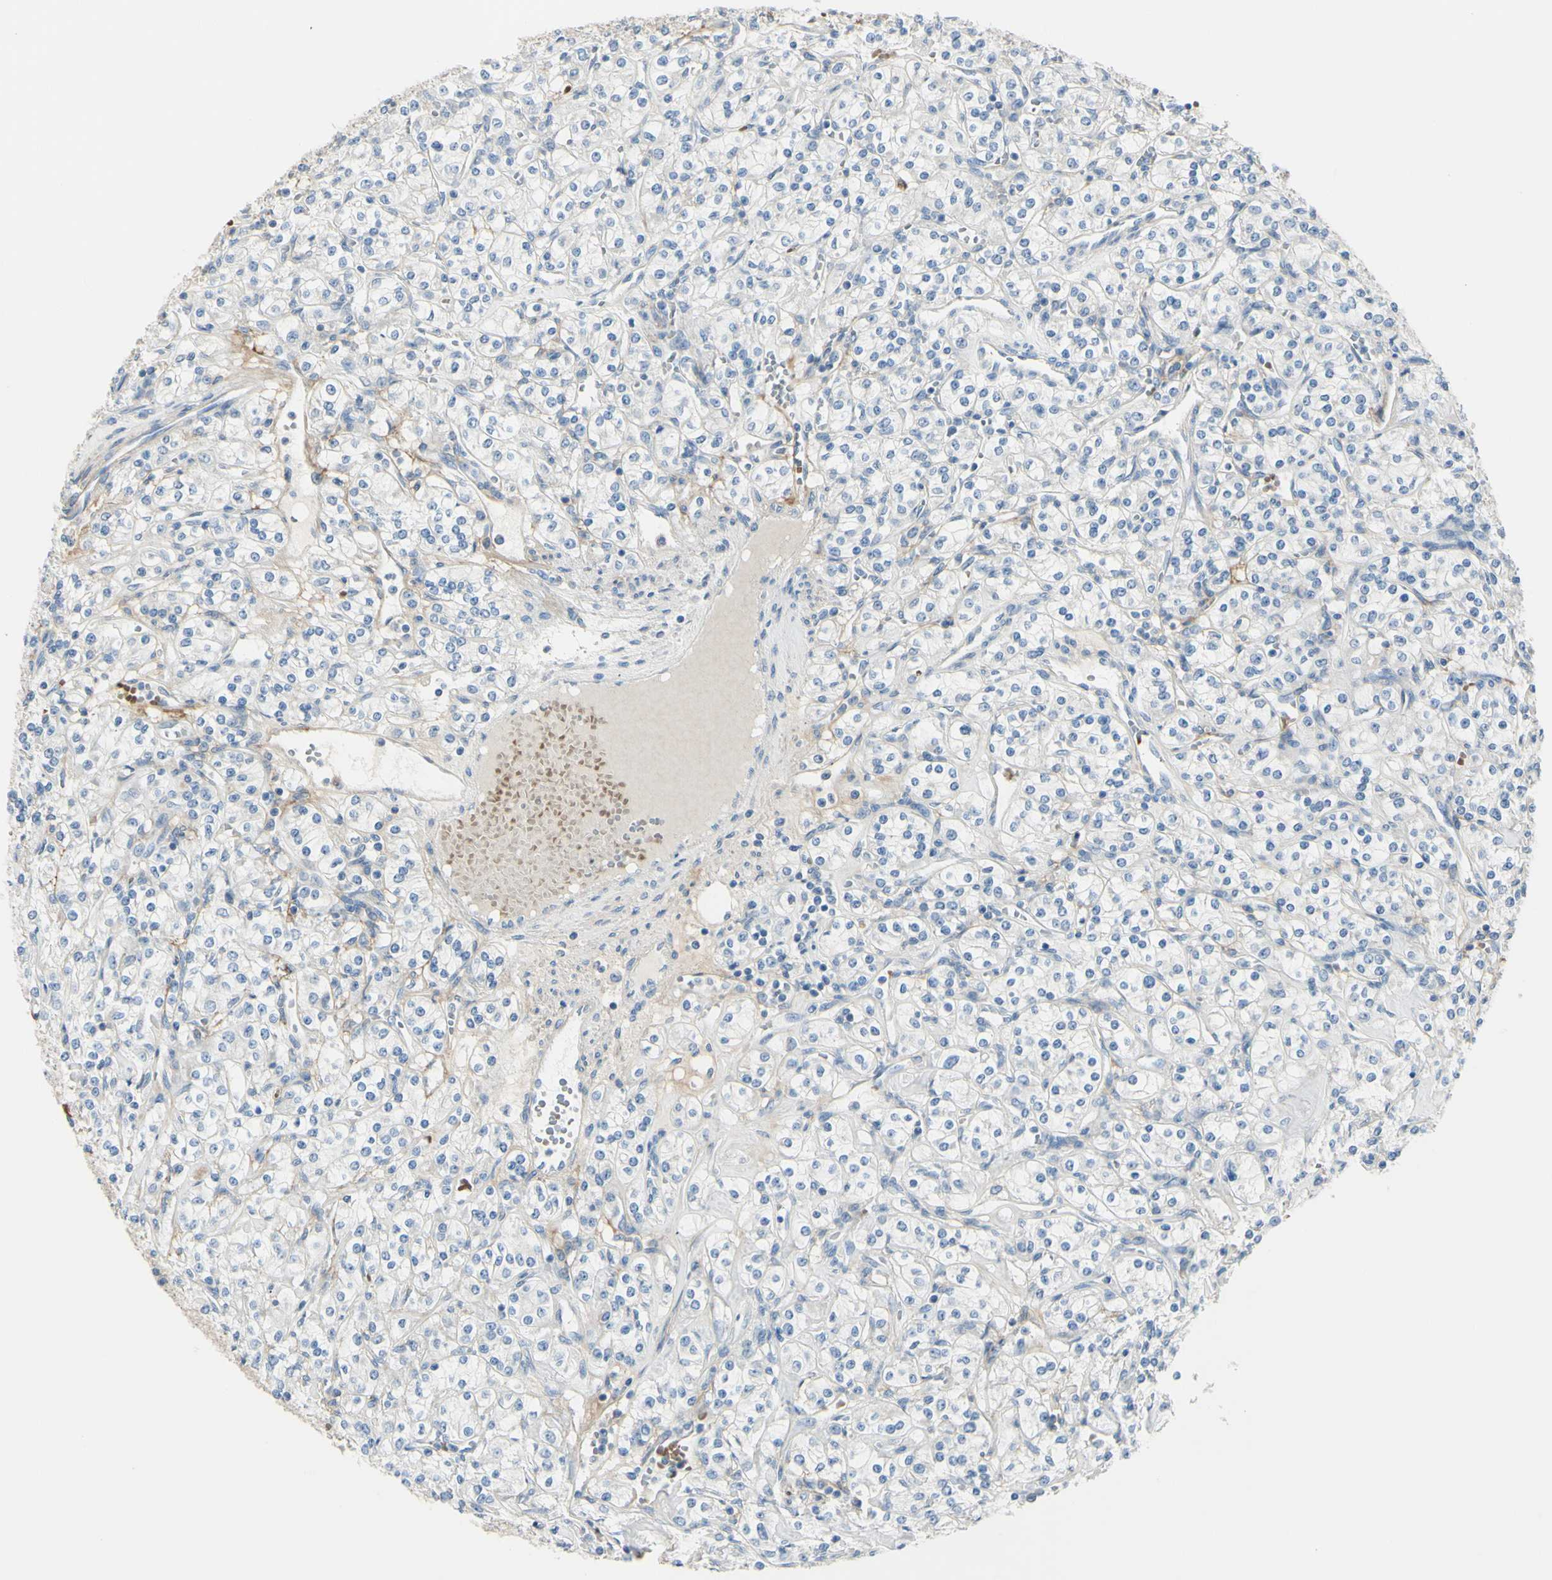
{"staining": {"intensity": "weak", "quantity": "<25%", "location": "cytoplasmic/membranous"}, "tissue": "renal cancer", "cell_type": "Tumor cells", "image_type": "cancer", "snomed": [{"axis": "morphology", "description": "Adenocarcinoma, NOS"}, {"axis": "topography", "description": "Kidney"}], "caption": "This is a histopathology image of IHC staining of renal cancer, which shows no expression in tumor cells.", "gene": "NCBP2L", "patient": {"sex": "male", "age": 77}}